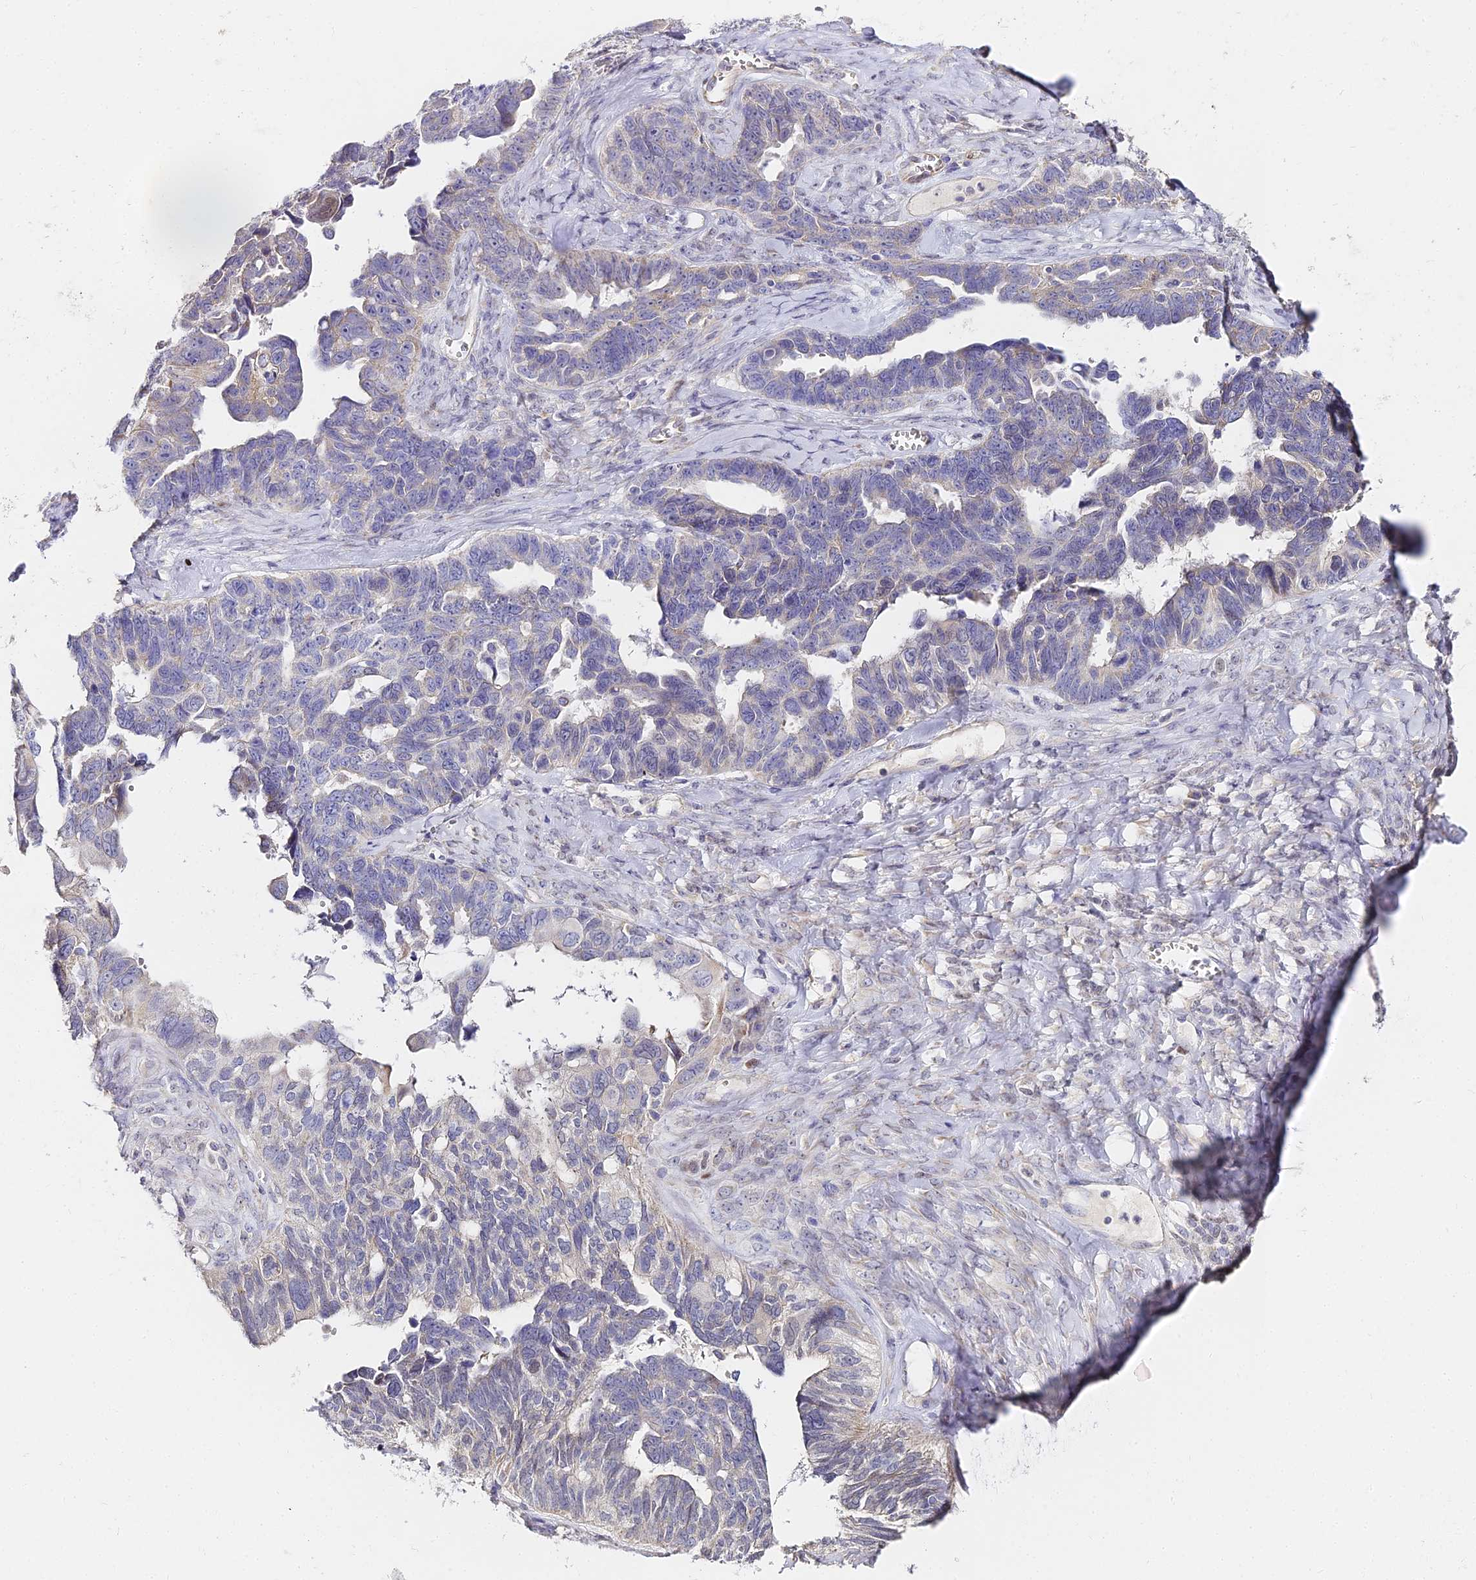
{"staining": {"intensity": "negative", "quantity": "none", "location": "none"}, "tissue": "ovarian cancer", "cell_type": "Tumor cells", "image_type": "cancer", "snomed": [{"axis": "morphology", "description": "Cystadenocarcinoma, serous, NOS"}, {"axis": "topography", "description": "Ovary"}], "caption": "Tumor cells are negative for brown protein staining in serous cystadenocarcinoma (ovarian). (Brightfield microscopy of DAB immunohistochemistry (IHC) at high magnification).", "gene": "SERP1", "patient": {"sex": "female", "age": 79}}